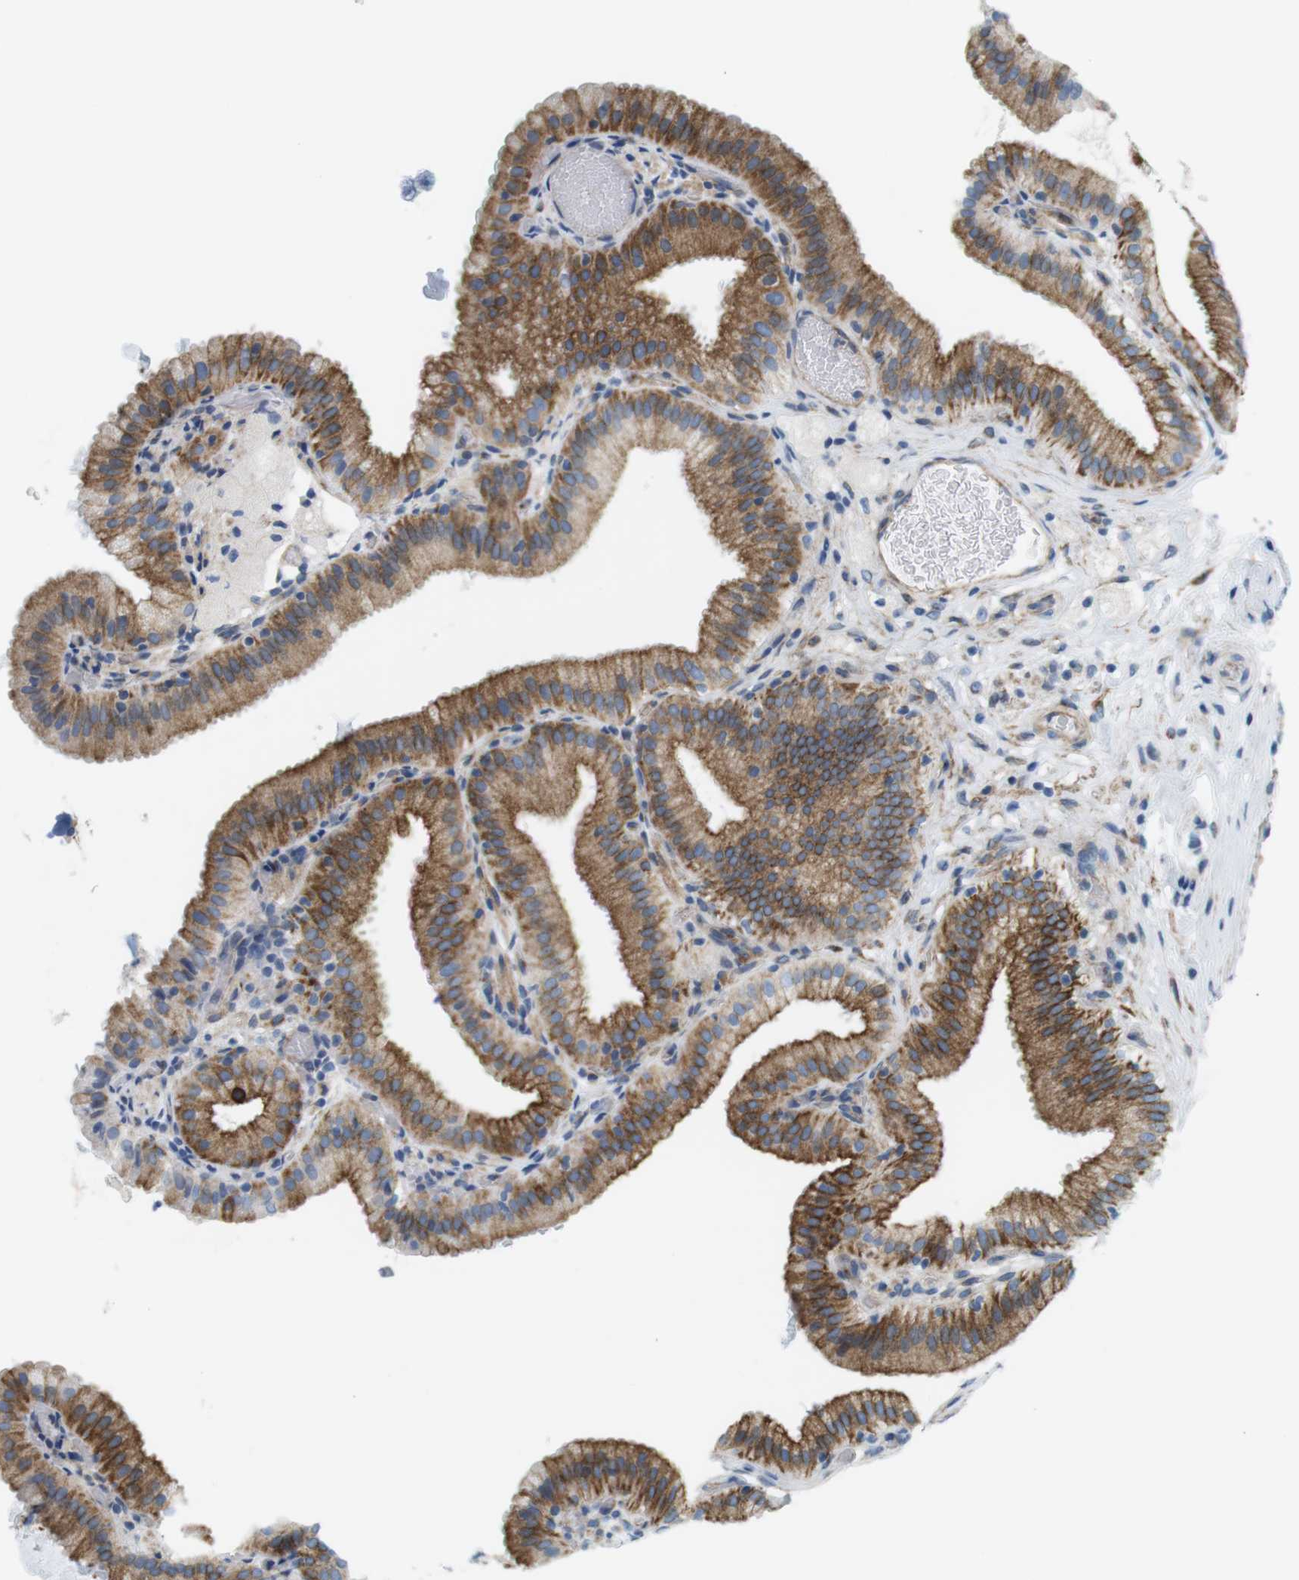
{"staining": {"intensity": "moderate", "quantity": ">75%", "location": "cytoplasmic/membranous"}, "tissue": "gallbladder", "cell_type": "Glandular cells", "image_type": "normal", "snomed": [{"axis": "morphology", "description": "Normal tissue, NOS"}, {"axis": "topography", "description": "Gallbladder"}], "caption": "DAB (3,3'-diaminobenzidine) immunohistochemical staining of normal human gallbladder shows moderate cytoplasmic/membranous protein staining in approximately >75% of glandular cells.", "gene": "MYH9", "patient": {"sex": "male", "age": 54}}